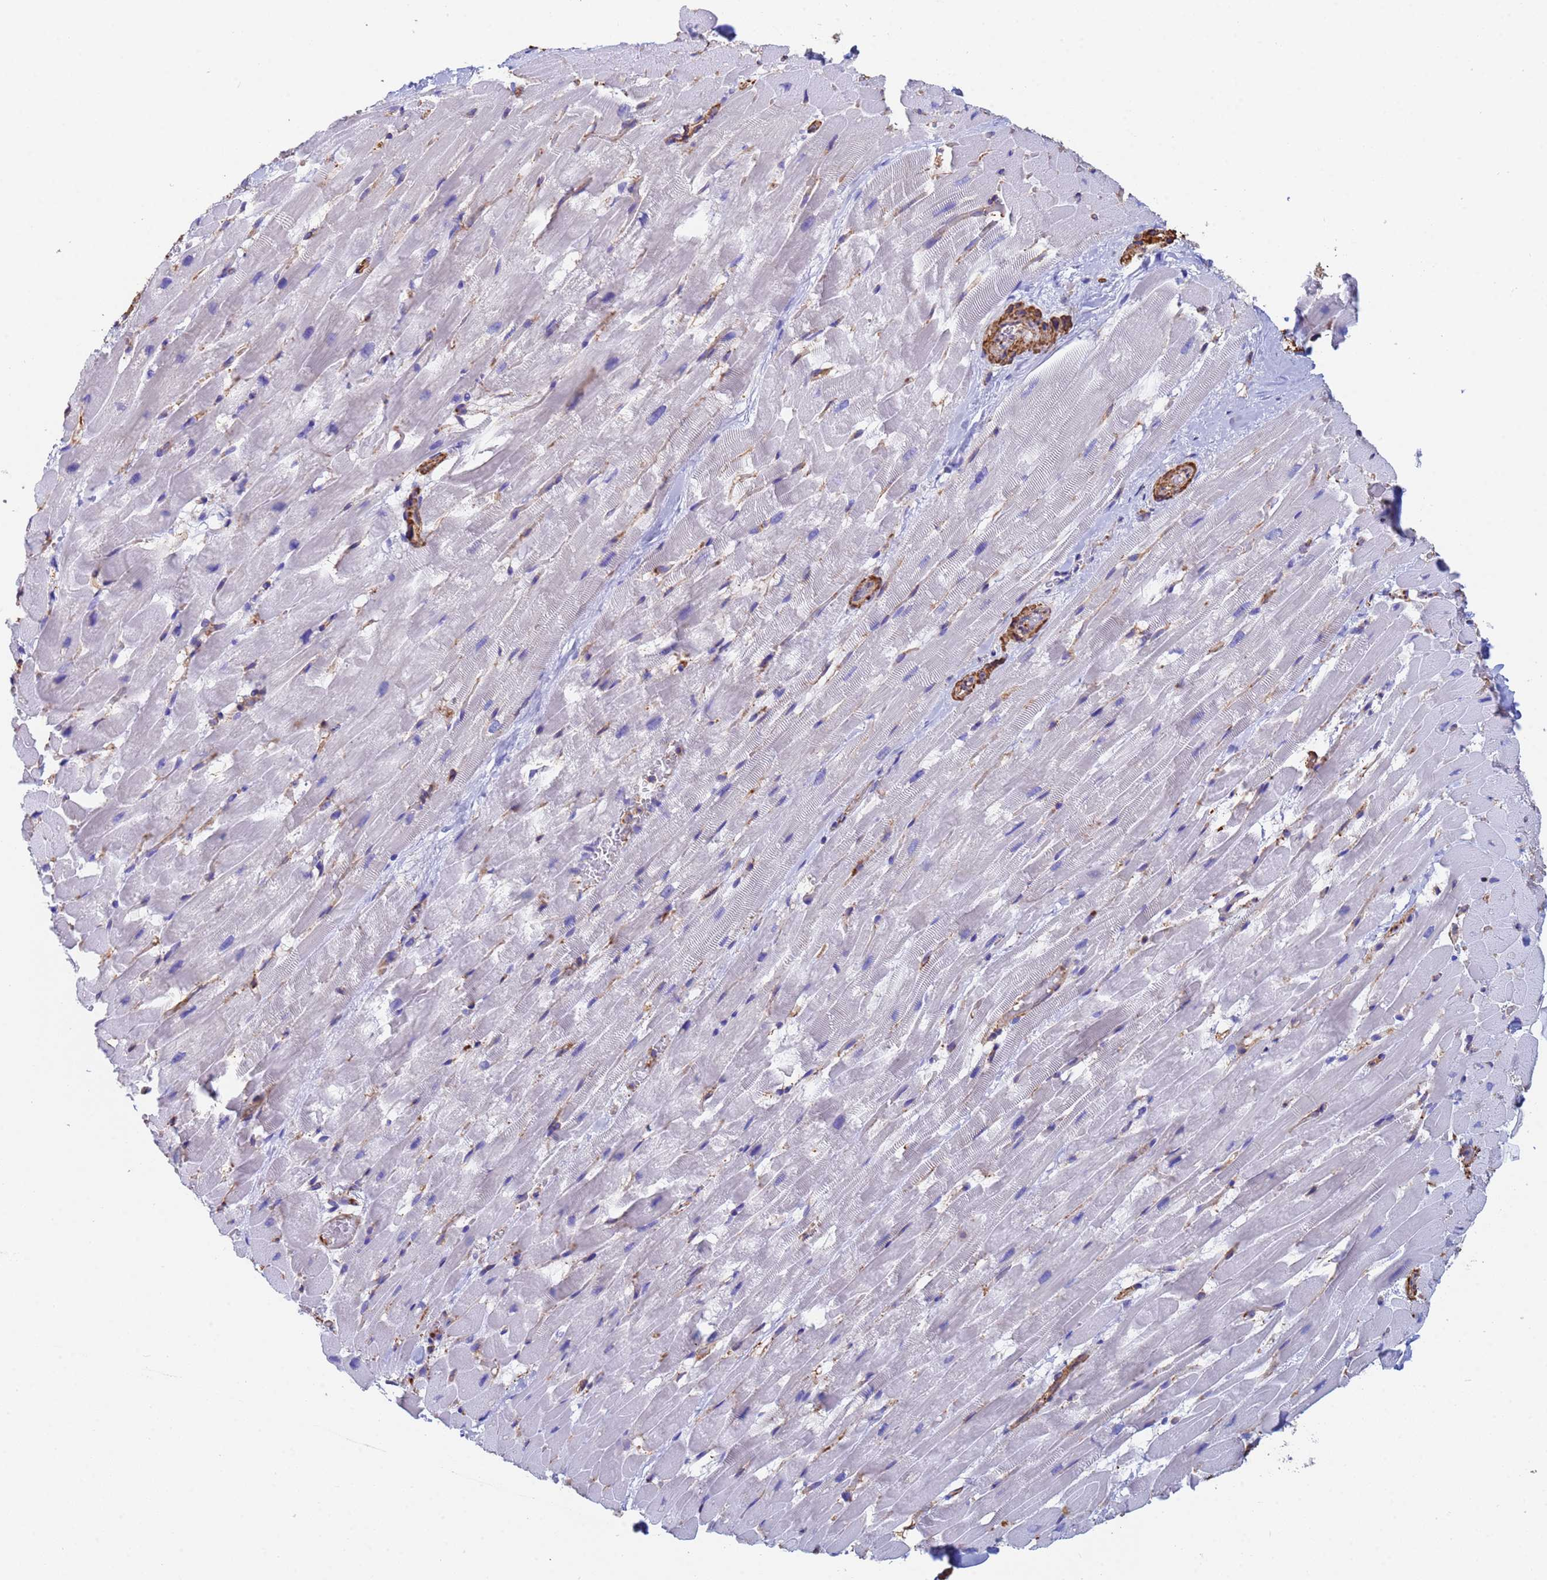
{"staining": {"intensity": "negative", "quantity": "none", "location": "none"}, "tissue": "heart muscle", "cell_type": "Cardiomyocytes", "image_type": "normal", "snomed": [{"axis": "morphology", "description": "Normal tissue, NOS"}, {"axis": "topography", "description": "Heart"}], "caption": "Heart muscle stained for a protein using immunohistochemistry (IHC) displays no expression cardiomyocytes.", "gene": "MYL12A", "patient": {"sex": "male", "age": 37}}